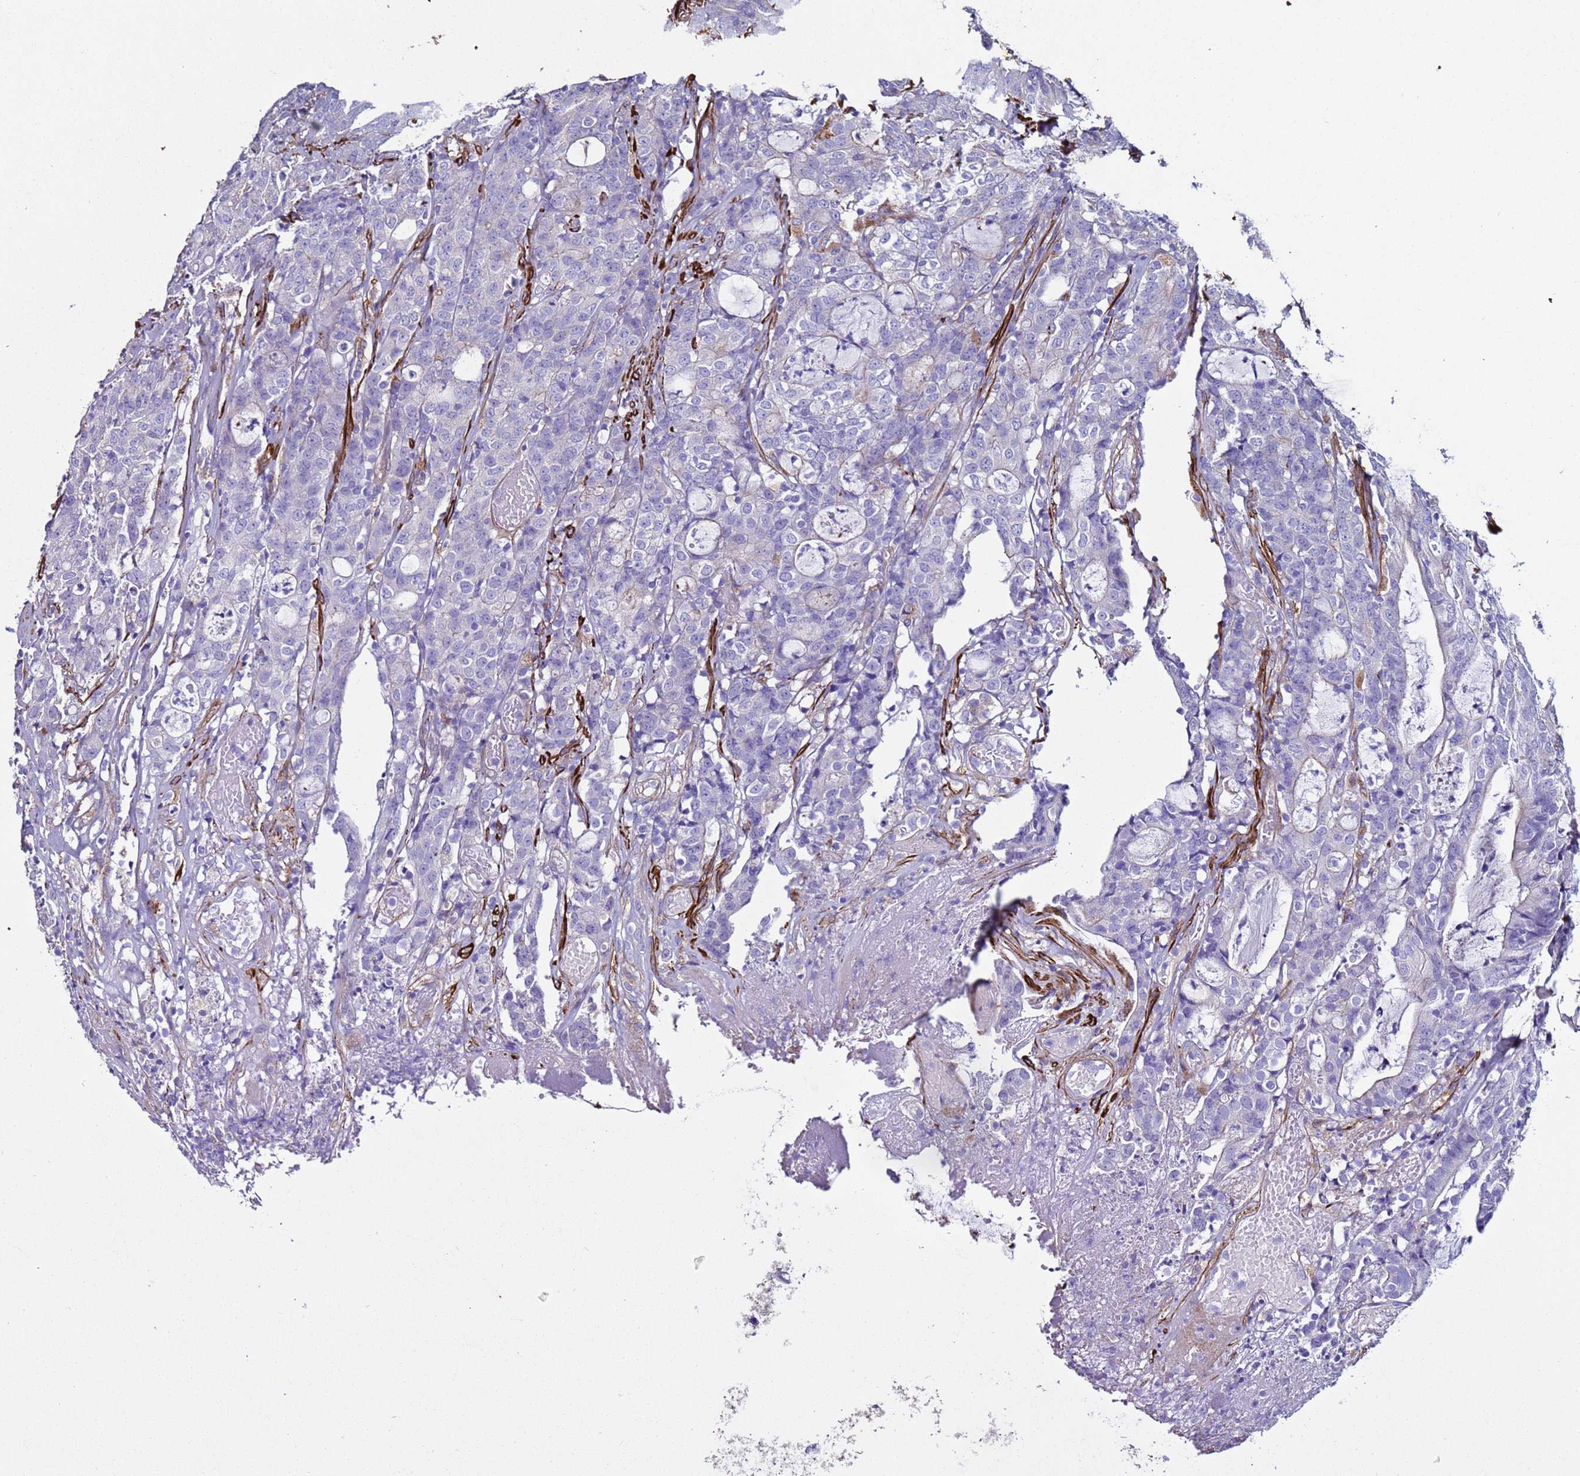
{"staining": {"intensity": "weak", "quantity": "<25%", "location": "cytoplasmic/membranous"}, "tissue": "colorectal cancer", "cell_type": "Tumor cells", "image_type": "cancer", "snomed": [{"axis": "morphology", "description": "Adenocarcinoma, NOS"}, {"axis": "topography", "description": "Colon"}], "caption": "Colorectal cancer was stained to show a protein in brown. There is no significant positivity in tumor cells. Brightfield microscopy of immunohistochemistry (IHC) stained with DAB (brown) and hematoxylin (blue), captured at high magnification.", "gene": "RABL2B", "patient": {"sex": "male", "age": 83}}